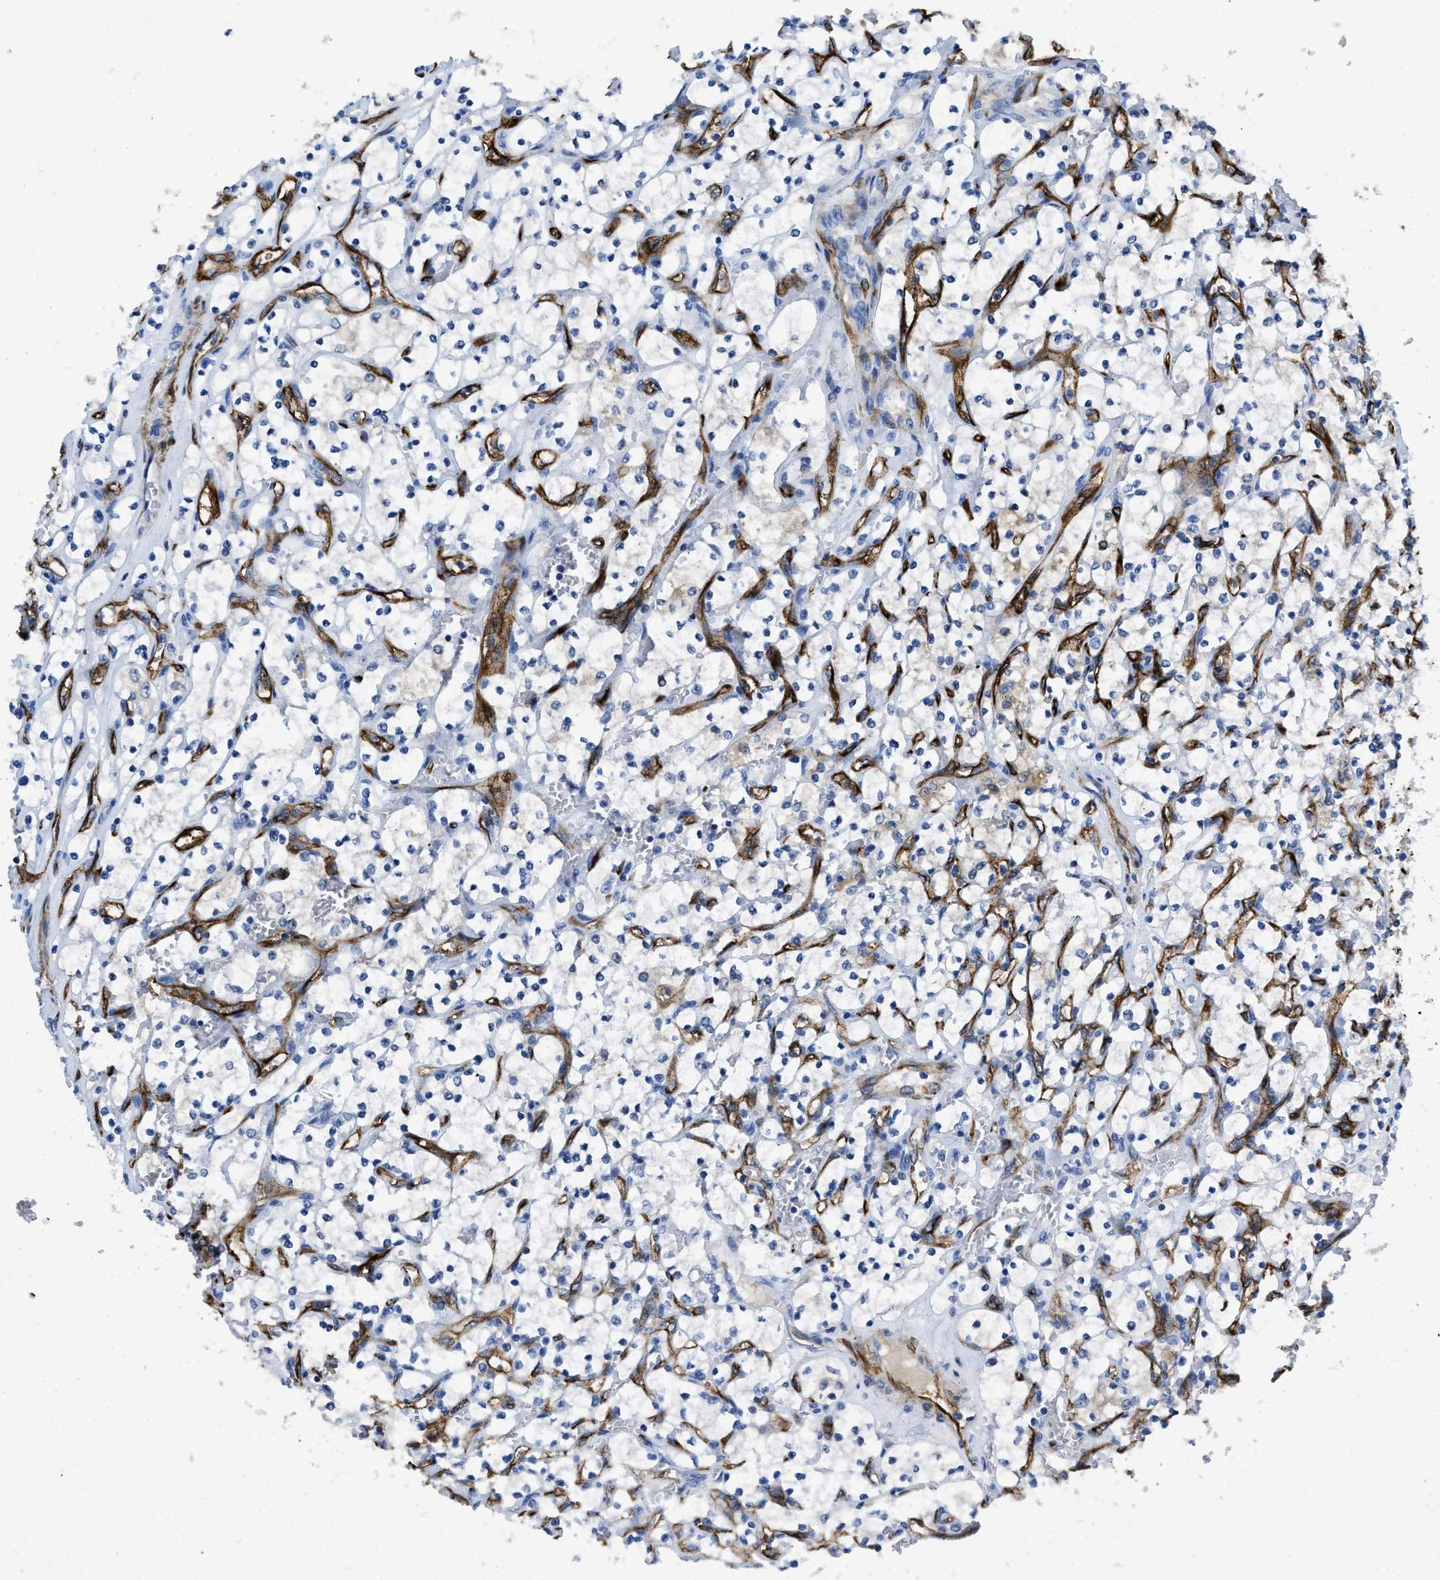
{"staining": {"intensity": "negative", "quantity": "none", "location": "none"}, "tissue": "renal cancer", "cell_type": "Tumor cells", "image_type": "cancer", "snomed": [{"axis": "morphology", "description": "Adenocarcinoma, NOS"}, {"axis": "topography", "description": "Kidney"}], "caption": "There is no significant expression in tumor cells of renal adenocarcinoma.", "gene": "SPEG", "patient": {"sex": "female", "age": 69}}